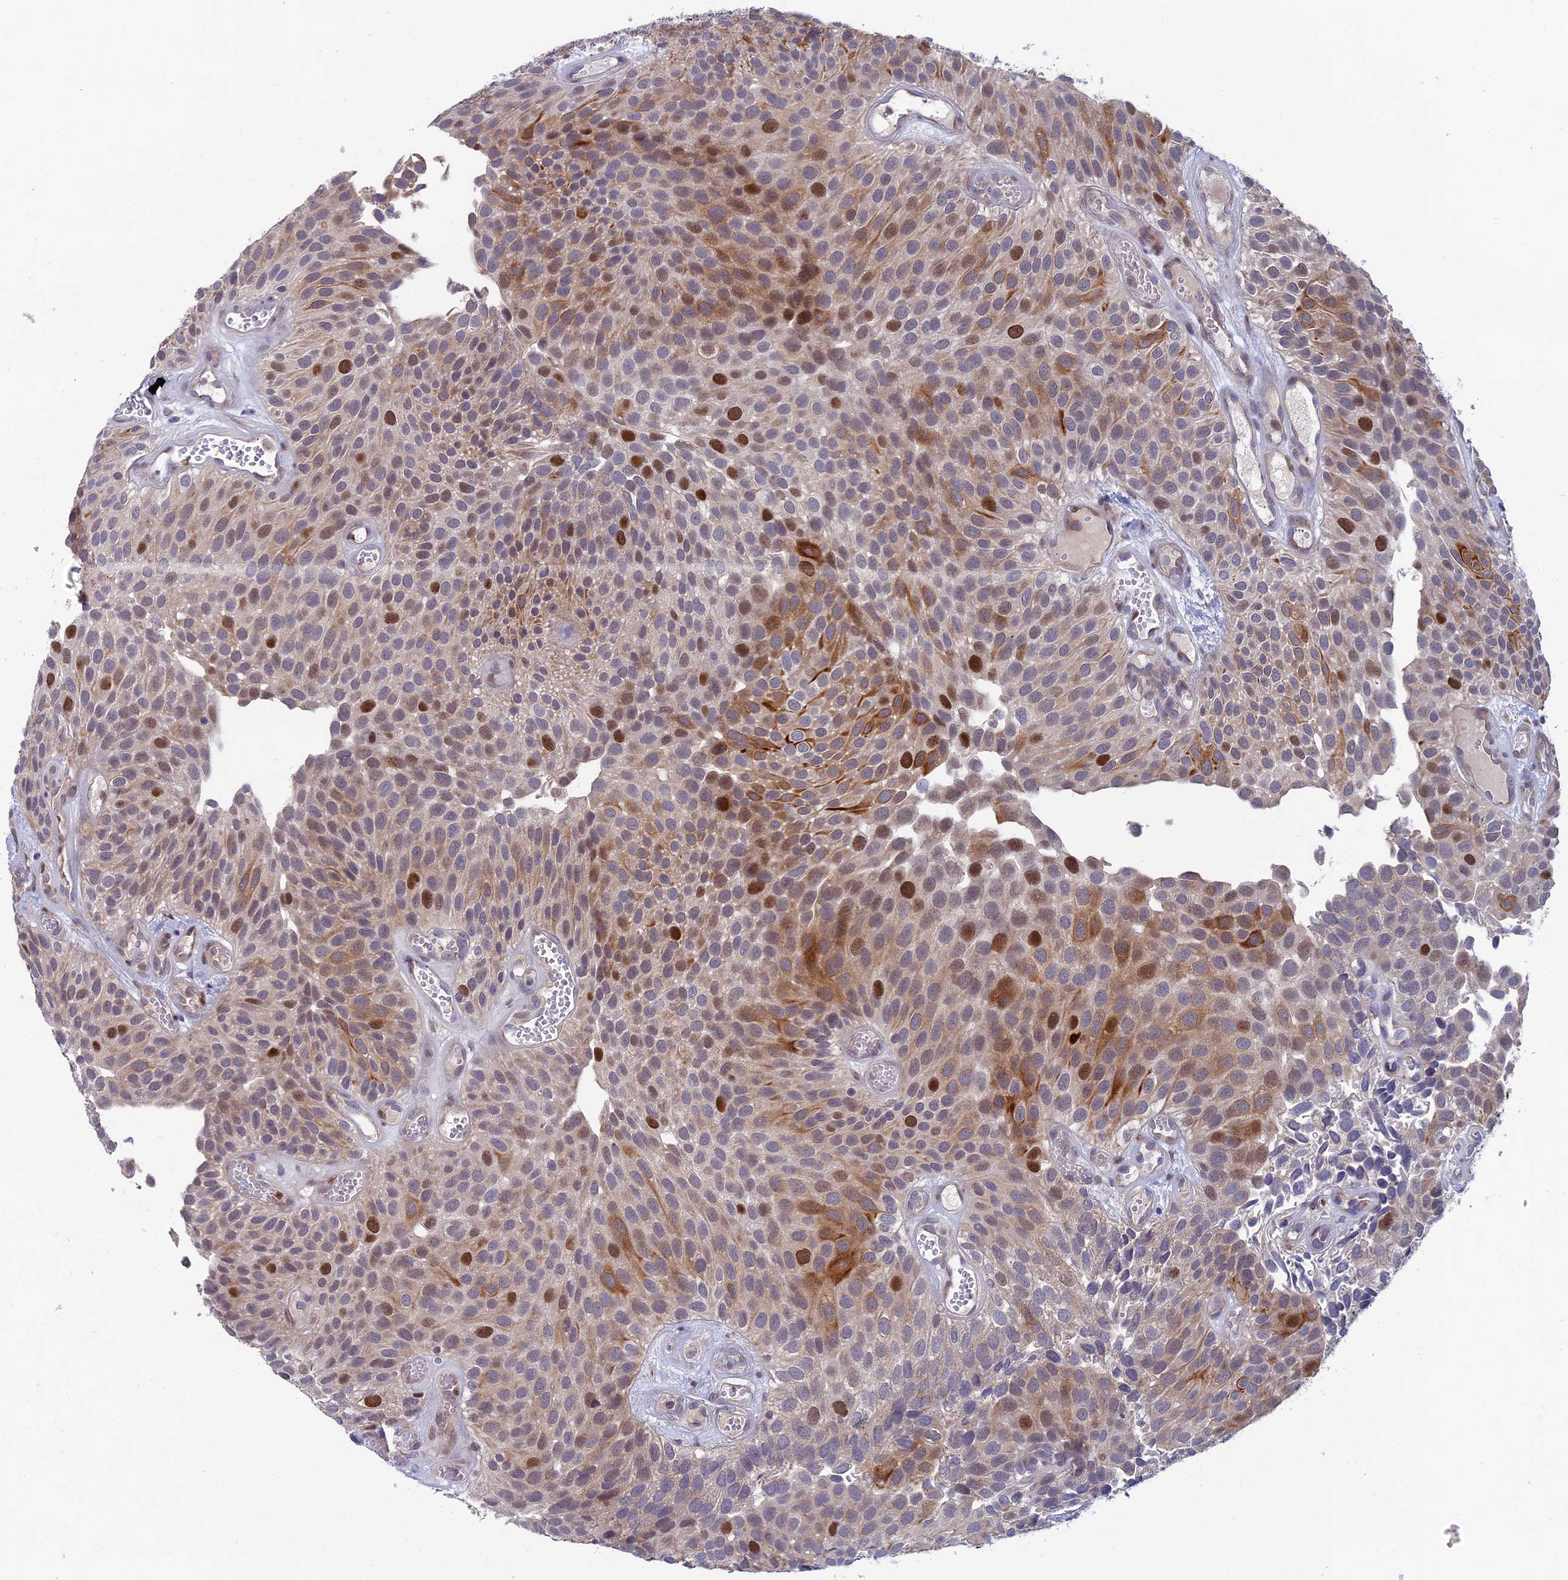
{"staining": {"intensity": "strong", "quantity": "25%-75%", "location": "cytoplasmic/membranous,nuclear"}, "tissue": "urothelial cancer", "cell_type": "Tumor cells", "image_type": "cancer", "snomed": [{"axis": "morphology", "description": "Urothelial carcinoma, Low grade"}, {"axis": "topography", "description": "Urinary bladder"}], "caption": "DAB immunohistochemical staining of urothelial carcinoma (low-grade) reveals strong cytoplasmic/membranous and nuclear protein positivity in approximately 25%-75% of tumor cells.", "gene": "LIG1", "patient": {"sex": "male", "age": 89}}